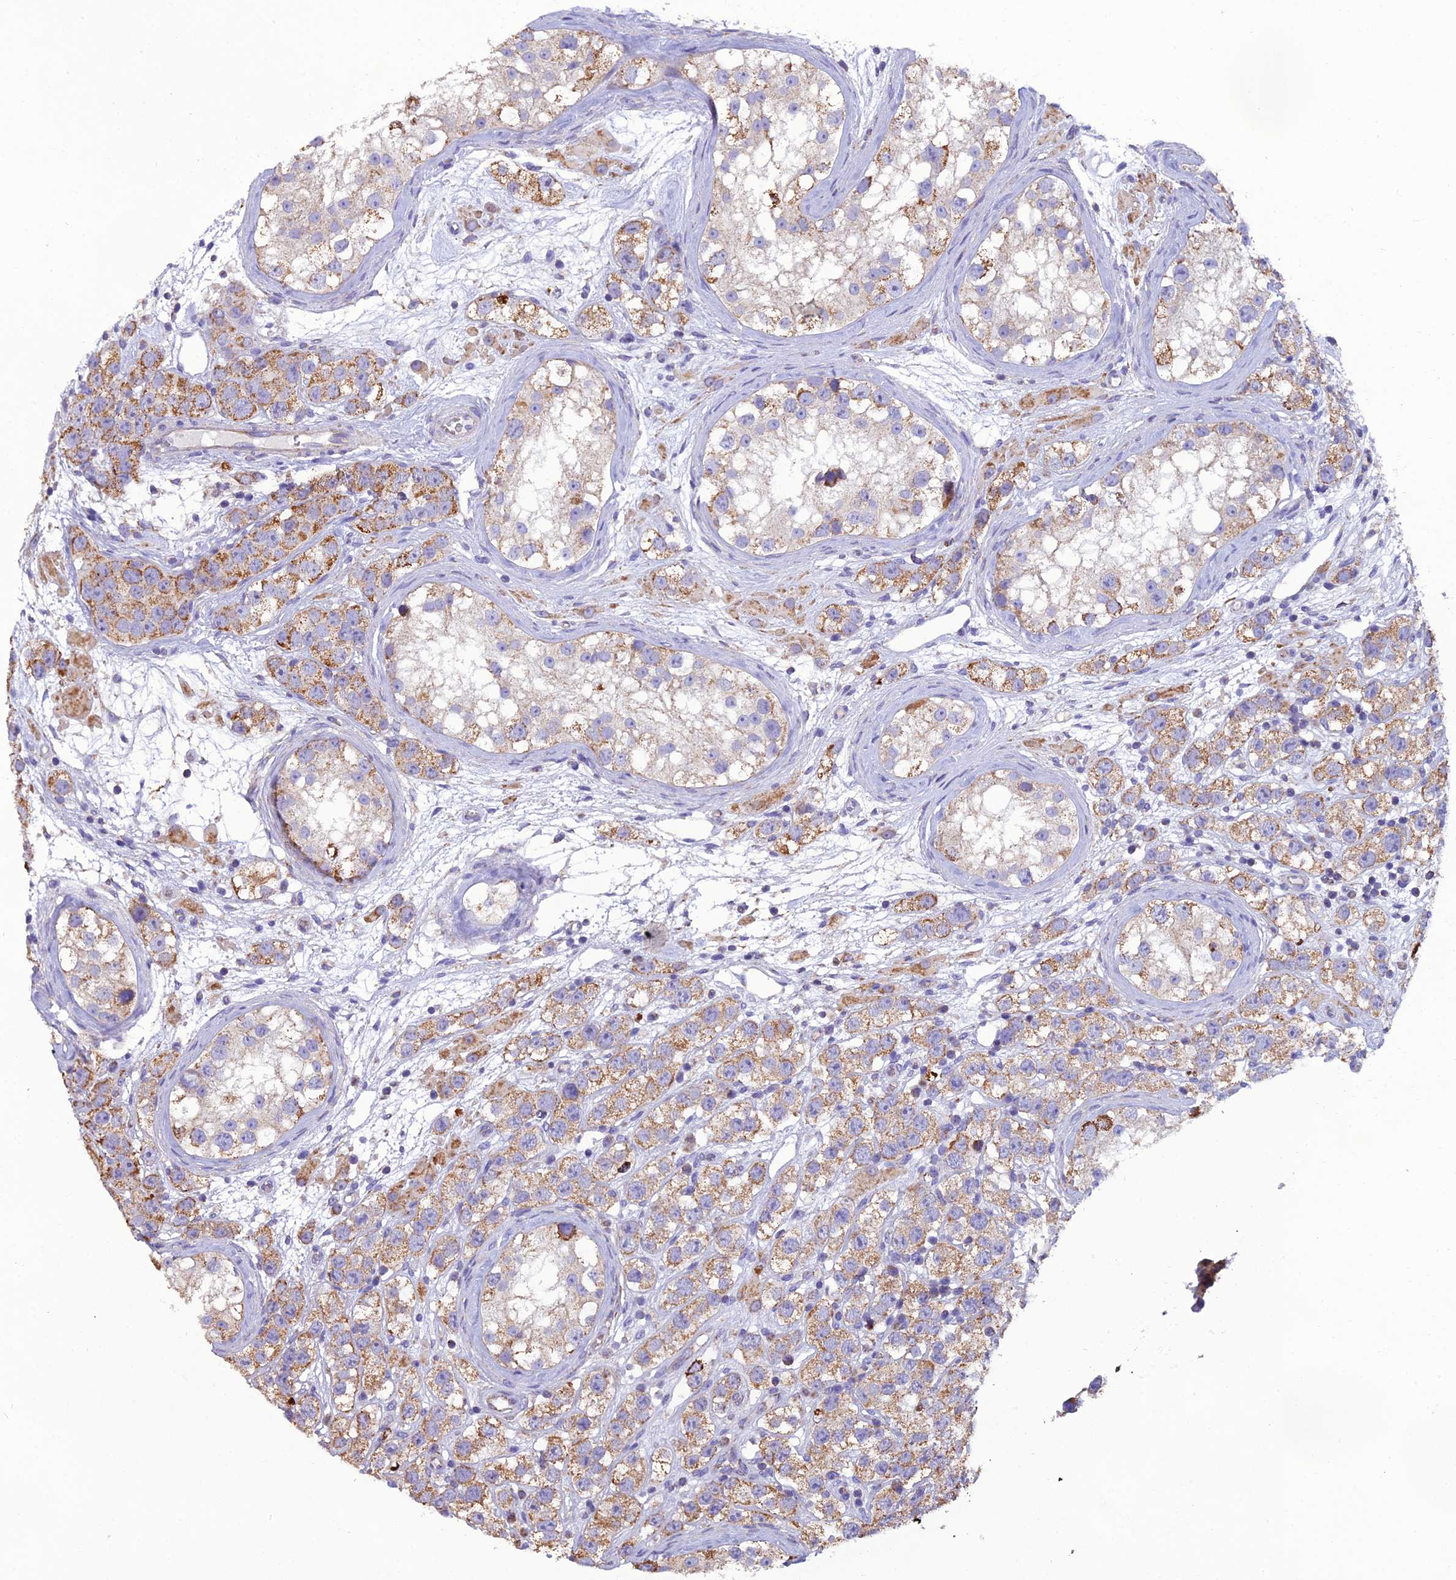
{"staining": {"intensity": "moderate", "quantity": ">75%", "location": "cytoplasmic/membranous"}, "tissue": "testis cancer", "cell_type": "Tumor cells", "image_type": "cancer", "snomed": [{"axis": "morphology", "description": "Seminoma, NOS"}, {"axis": "topography", "description": "Testis"}], "caption": "Testis seminoma stained with immunohistochemistry exhibits moderate cytoplasmic/membranous positivity in about >75% of tumor cells.", "gene": "GPD1", "patient": {"sex": "male", "age": 28}}